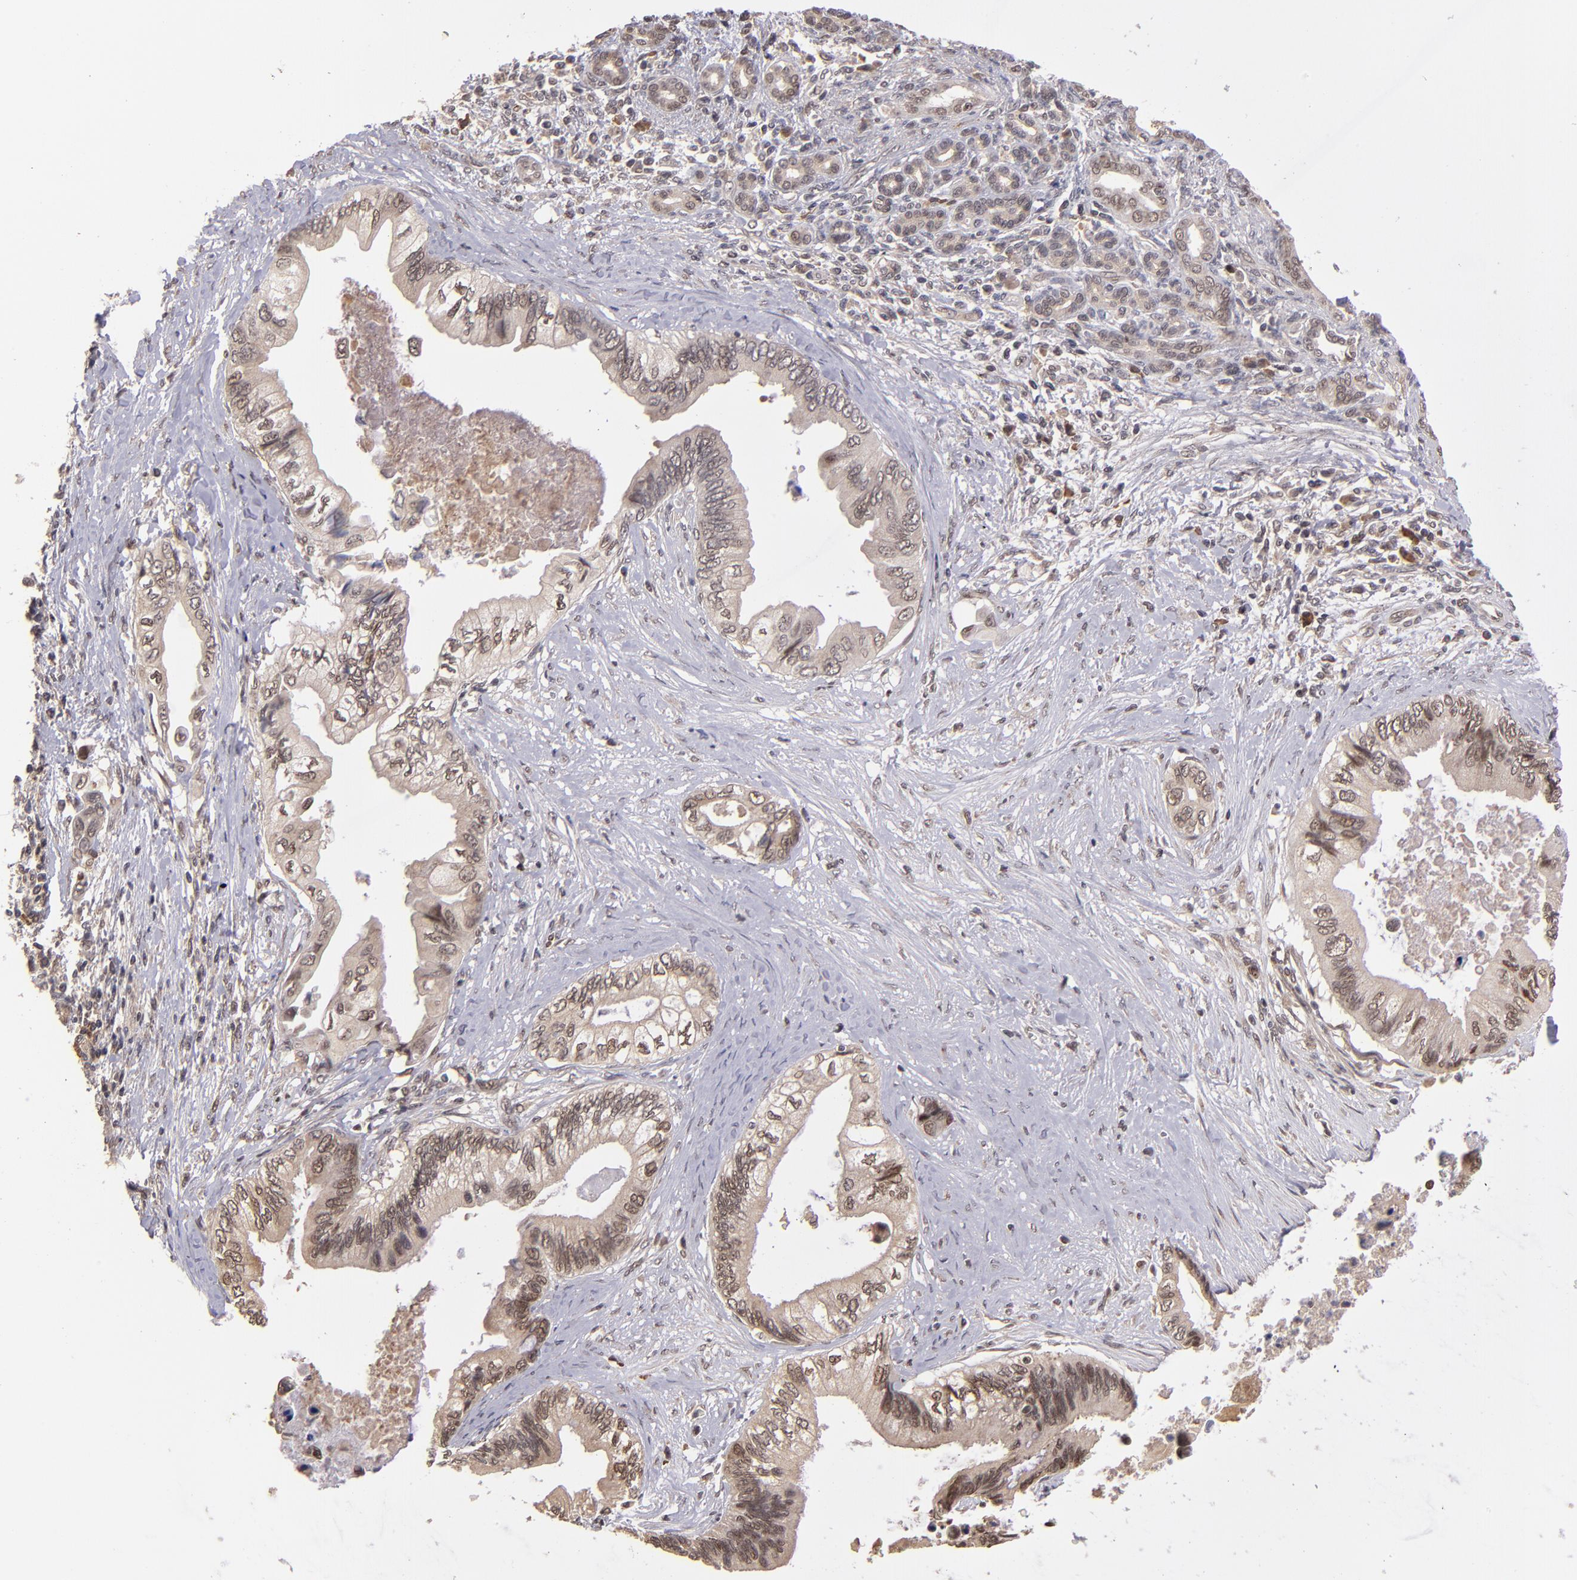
{"staining": {"intensity": "moderate", "quantity": ">75%", "location": "nuclear"}, "tissue": "pancreatic cancer", "cell_type": "Tumor cells", "image_type": "cancer", "snomed": [{"axis": "morphology", "description": "Adenocarcinoma, NOS"}, {"axis": "topography", "description": "Pancreas"}], "caption": "This micrograph displays pancreatic adenocarcinoma stained with IHC to label a protein in brown. The nuclear of tumor cells show moderate positivity for the protein. Nuclei are counter-stained blue.", "gene": "ABHD12B", "patient": {"sex": "female", "age": 66}}